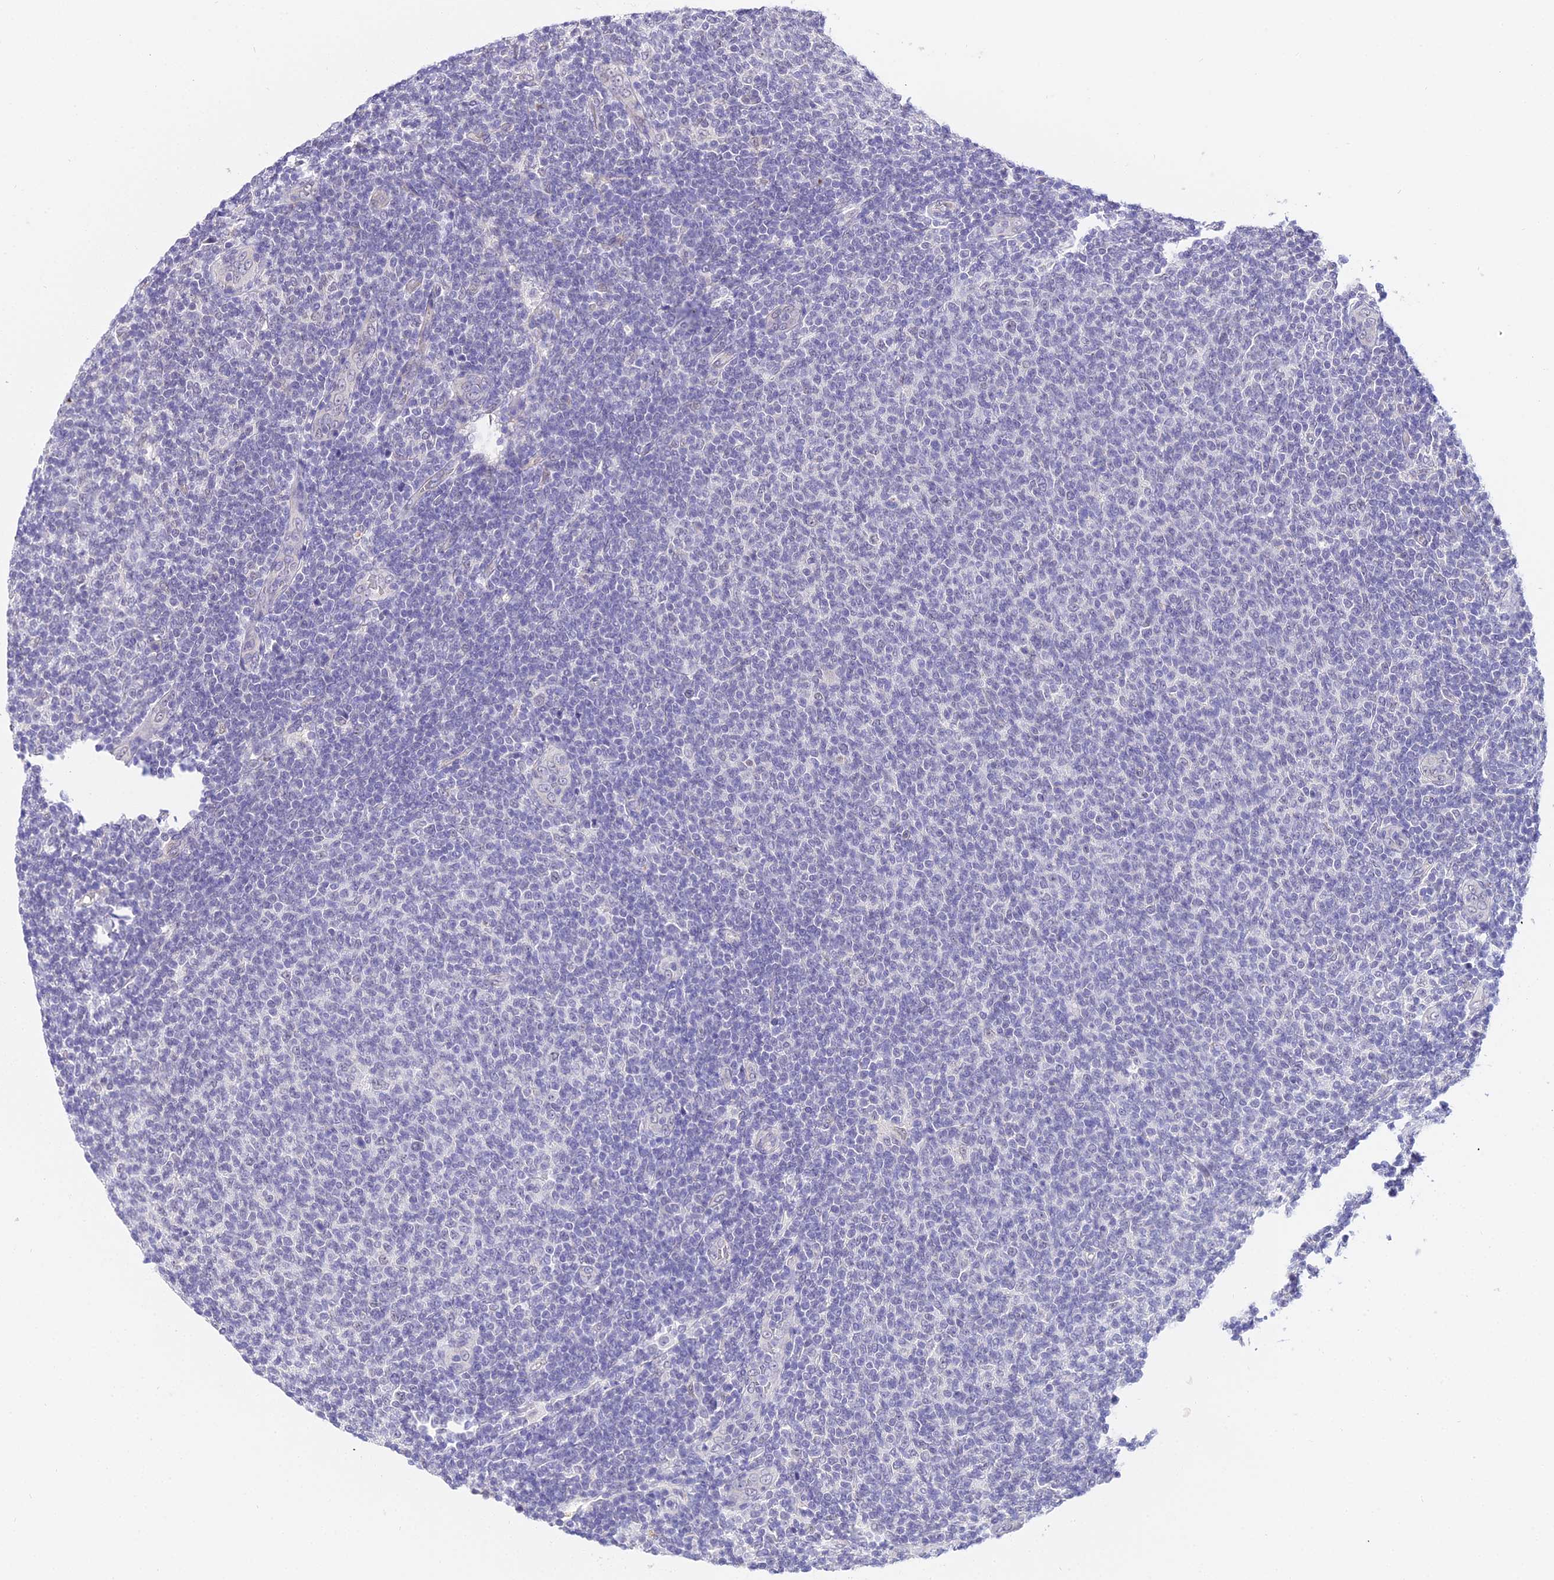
{"staining": {"intensity": "negative", "quantity": "none", "location": "none"}, "tissue": "lymphoma", "cell_type": "Tumor cells", "image_type": "cancer", "snomed": [{"axis": "morphology", "description": "Malignant lymphoma, non-Hodgkin's type, Low grade"}, {"axis": "topography", "description": "Lymph node"}], "caption": "Protein analysis of lymphoma shows no significant positivity in tumor cells. (DAB immunohistochemistry (IHC) with hematoxylin counter stain).", "gene": "POLR2I", "patient": {"sex": "male", "age": 66}}